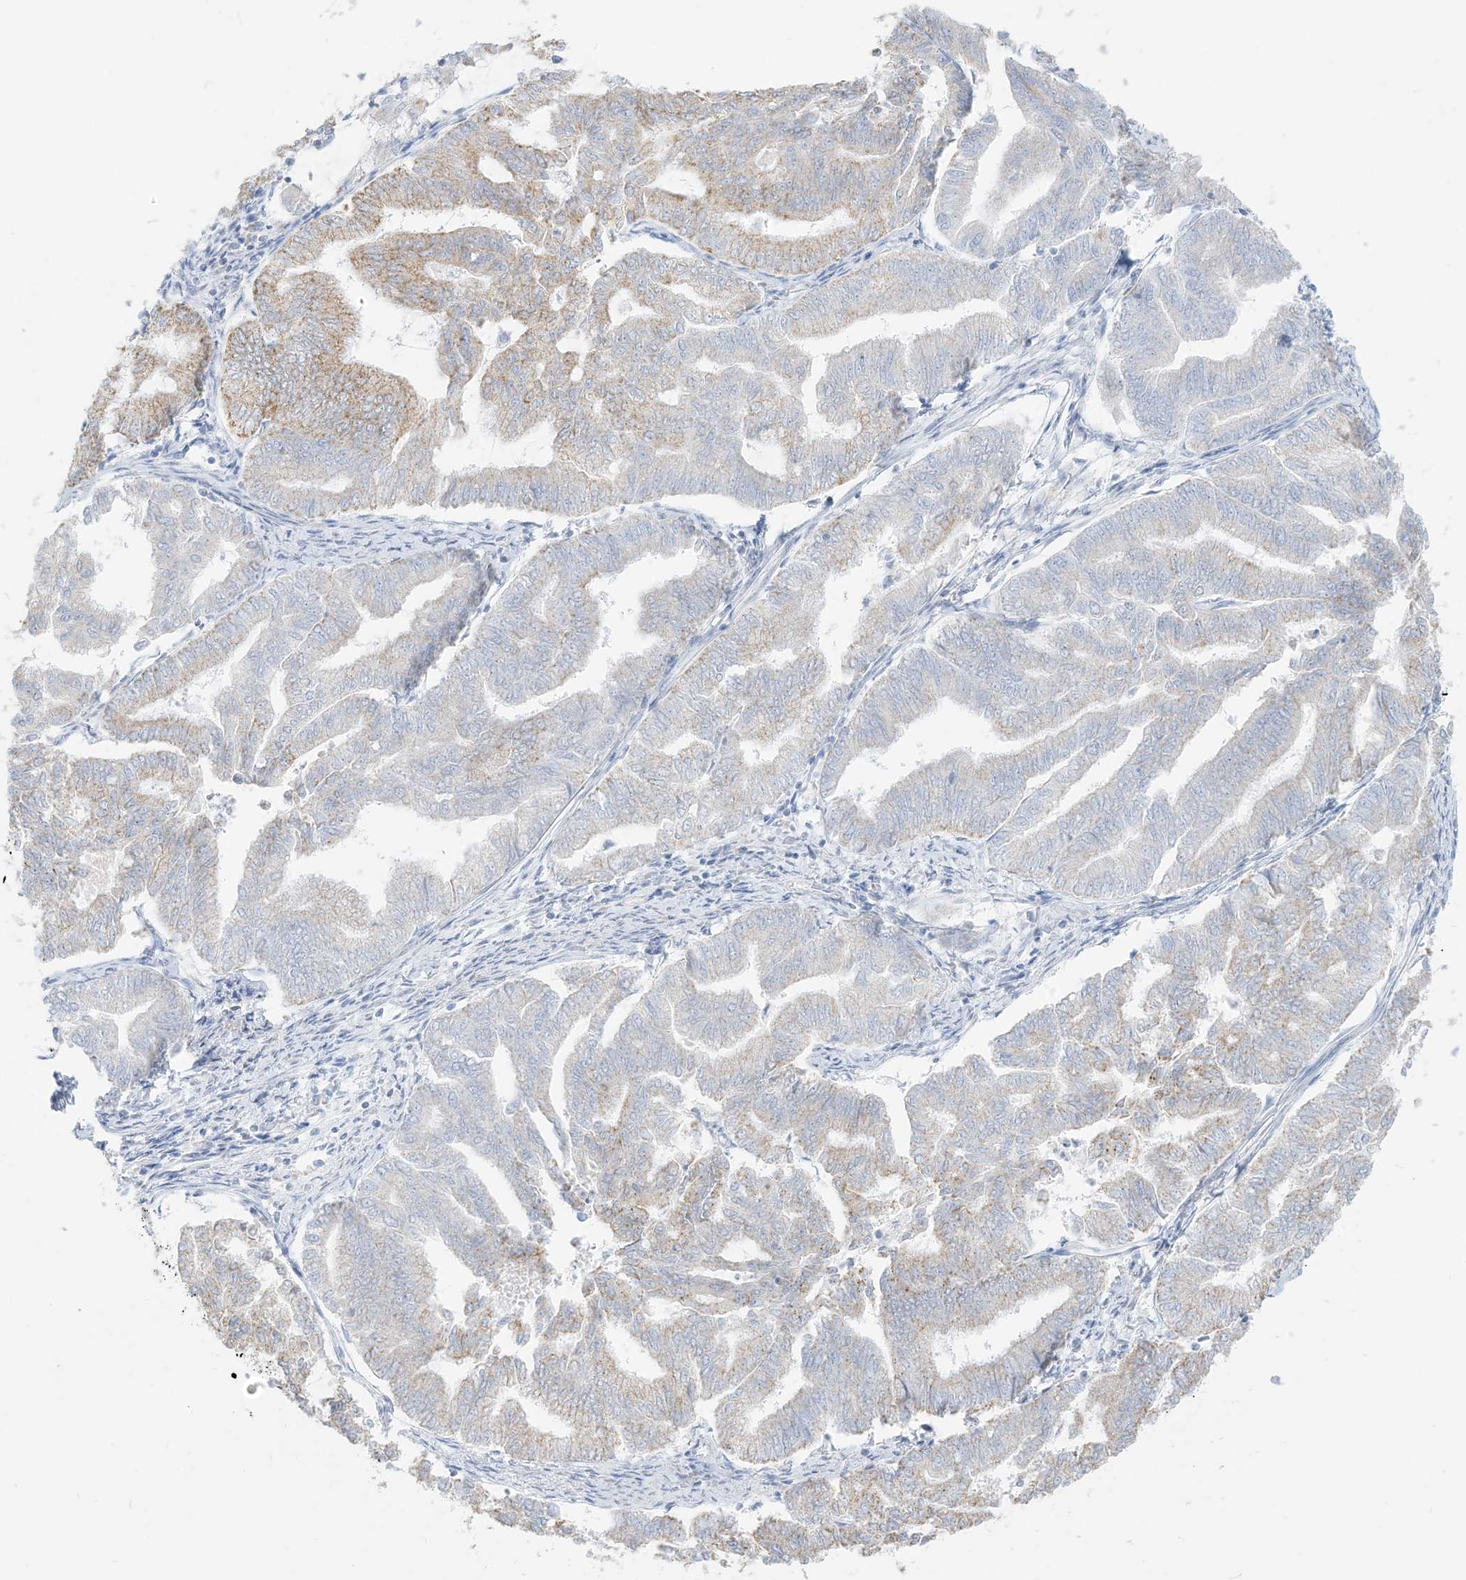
{"staining": {"intensity": "weak", "quantity": "25%-75%", "location": "cytoplasmic/membranous"}, "tissue": "endometrial cancer", "cell_type": "Tumor cells", "image_type": "cancer", "snomed": [{"axis": "morphology", "description": "Adenocarcinoma, NOS"}, {"axis": "topography", "description": "Endometrium"}], "caption": "There is low levels of weak cytoplasmic/membranous expression in tumor cells of endometrial cancer, as demonstrated by immunohistochemical staining (brown color).", "gene": "SLC26A3", "patient": {"sex": "female", "age": 79}}